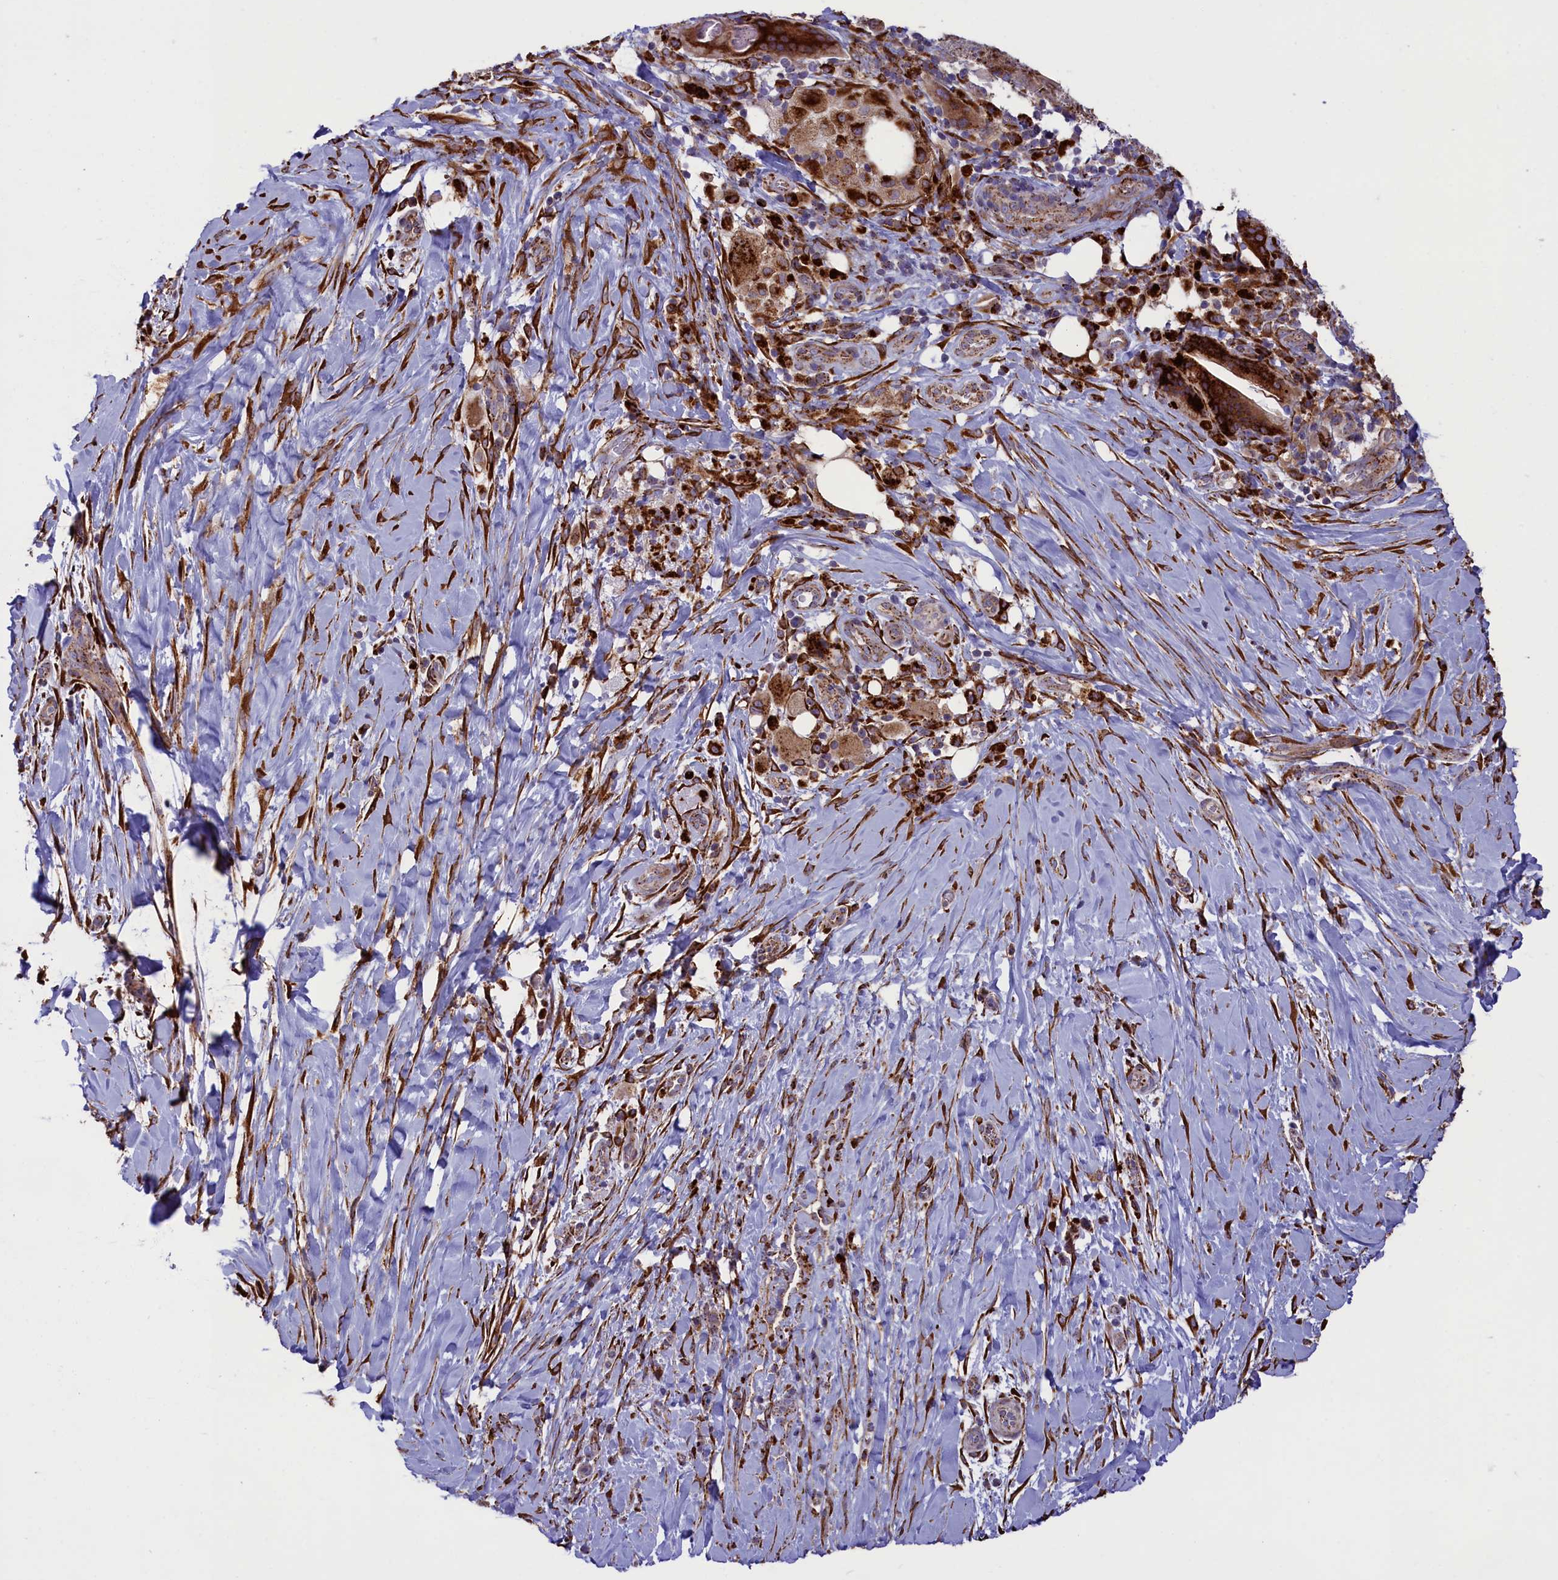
{"staining": {"intensity": "moderate", "quantity": ">75%", "location": "cytoplasmic/membranous"}, "tissue": "pancreatic cancer", "cell_type": "Tumor cells", "image_type": "cancer", "snomed": [{"axis": "morphology", "description": "Adenocarcinoma, NOS"}, {"axis": "topography", "description": "Pancreas"}], "caption": "IHC (DAB) staining of human pancreatic cancer demonstrates moderate cytoplasmic/membranous protein expression in about >75% of tumor cells.", "gene": "MAN2B1", "patient": {"sex": "male", "age": 58}}